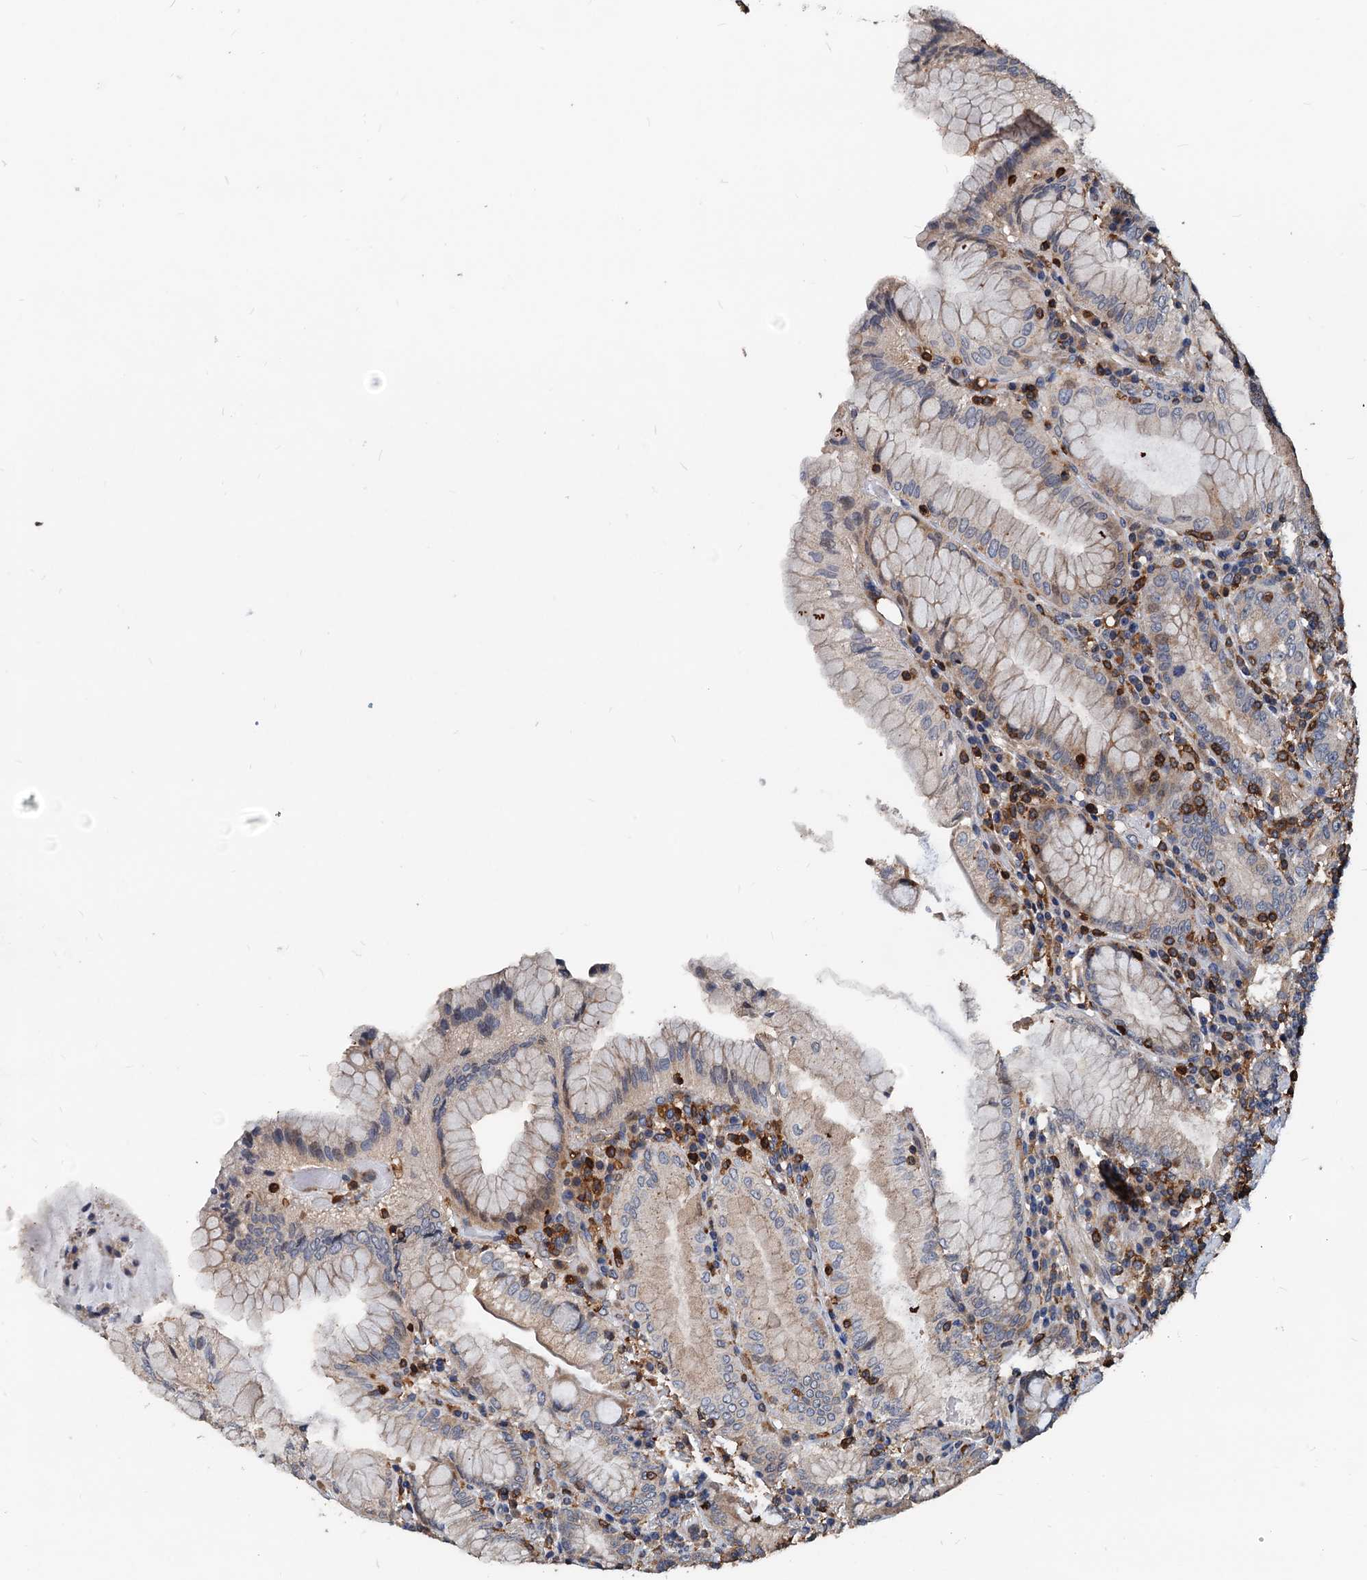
{"staining": {"intensity": "weak", "quantity": "25%-75%", "location": "cytoplasmic/membranous"}, "tissue": "stomach", "cell_type": "Glandular cells", "image_type": "normal", "snomed": [{"axis": "morphology", "description": "Normal tissue, NOS"}, {"axis": "topography", "description": "Stomach, upper"}, {"axis": "topography", "description": "Stomach, lower"}], "caption": "The image exhibits staining of benign stomach, revealing weak cytoplasmic/membranous protein positivity (brown color) within glandular cells. The staining is performed using DAB brown chromogen to label protein expression. The nuclei are counter-stained blue using hematoxylin.", "gene": "LCP2", "patient": {"sex": "female", "age": 76}}